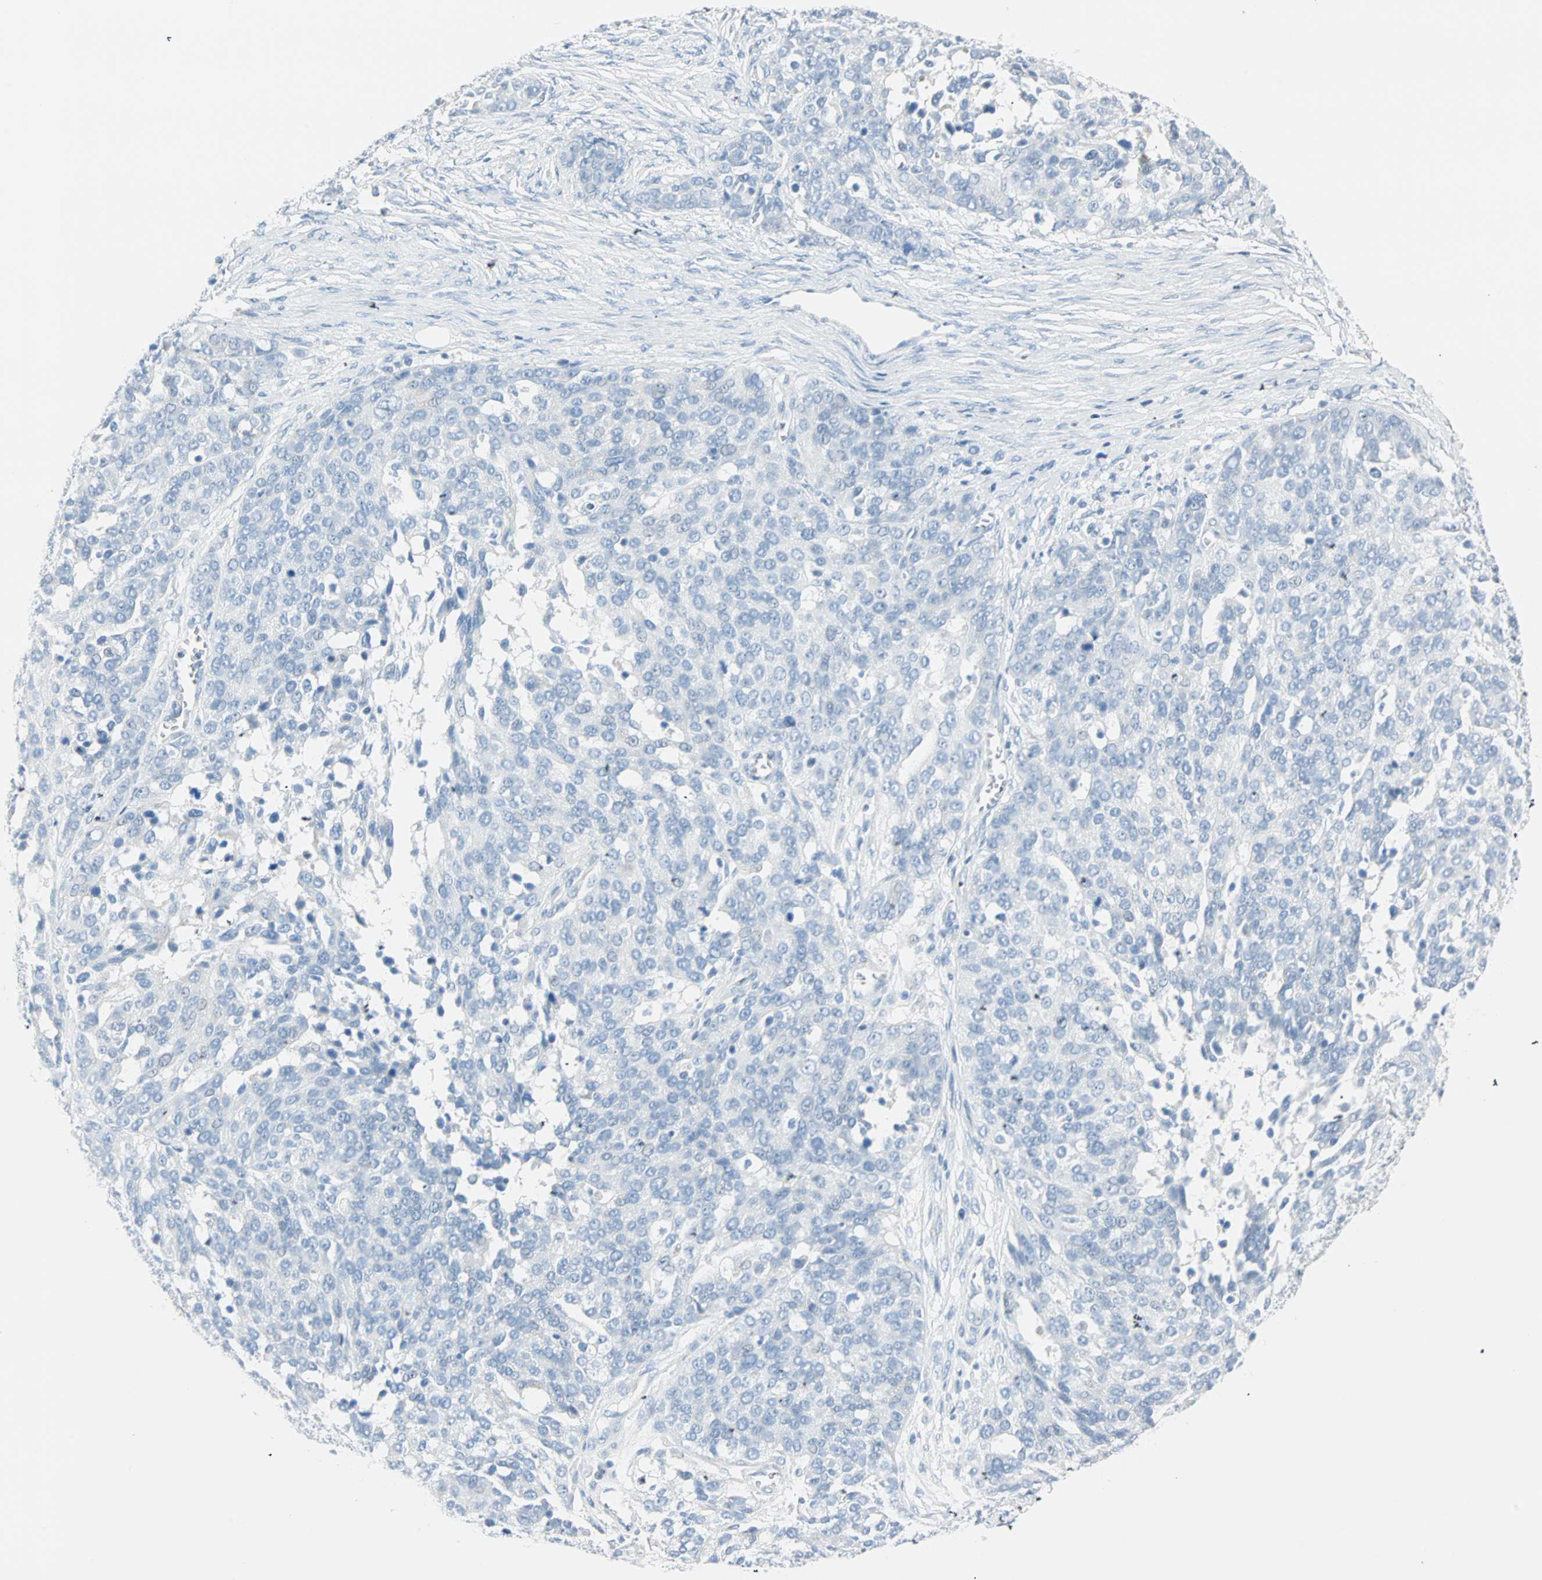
{"staining": {"intensity": "negative", "quantity": "none", "location": "none"}, "tissue": "ovarian cancer", "cell_type": "Tumor cells", "image_type": "cancer", "snomed": [{"axis": "morphology", "description": "Cystadenocarcinoma, serous, NOS"}, {"axis": "topography", "description": "Ovary"}], "caption": "Image shows no significant protein positivity in tumor cells of ovarian cancer. (Stains: DAB IHC with hematoxylin counter stain, Microscopy: brightfield microscopy at high magnification).", "gene": "NES", "patient": {"sex": "female", "age": 44}}